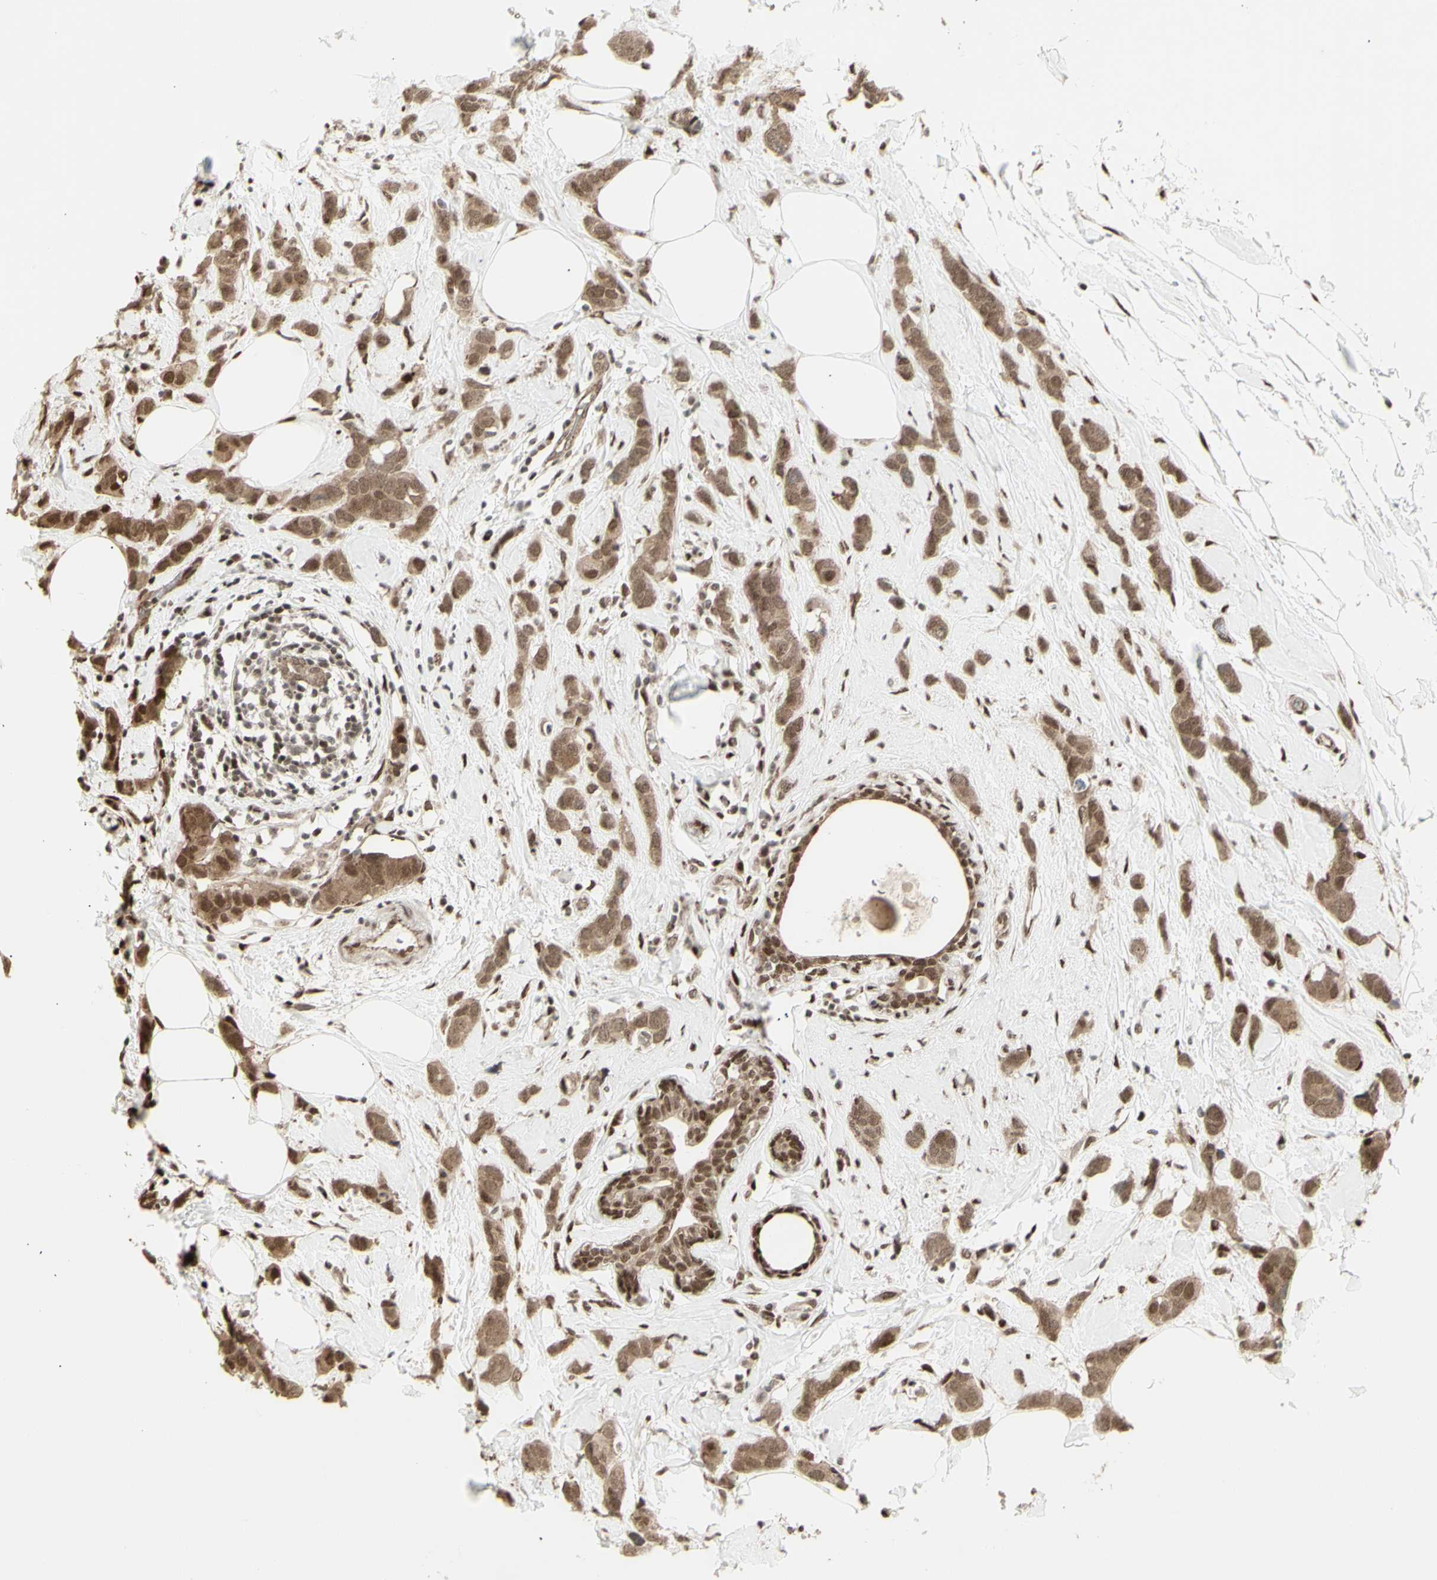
{"staining": {"intensity": "moderate", "quantity": ">75%", "location": "cytoplasmic/membranous,nuclear"}, "tissue": "breast cancer", "cell_type": "Tumor cells", "image_type": "cancer", "snomed": [{"axis": "morphology", "description": "Normal tissue, NOS"}, {"axis": "morphology", "description": "Duct carcinoma"}, {"axis": "topography", "description": "Breast"}], "caption": "Immunohistochemistry (IHC) image of intraductal carcinoma (breast) stained for a protein (brown), which displays medium levels of moderate cytoplasmic/membranous and nuclear expression in about >75% of tumor cells.", "gene": "CBX1", "patient": {"sex": "female", "age": 50}}